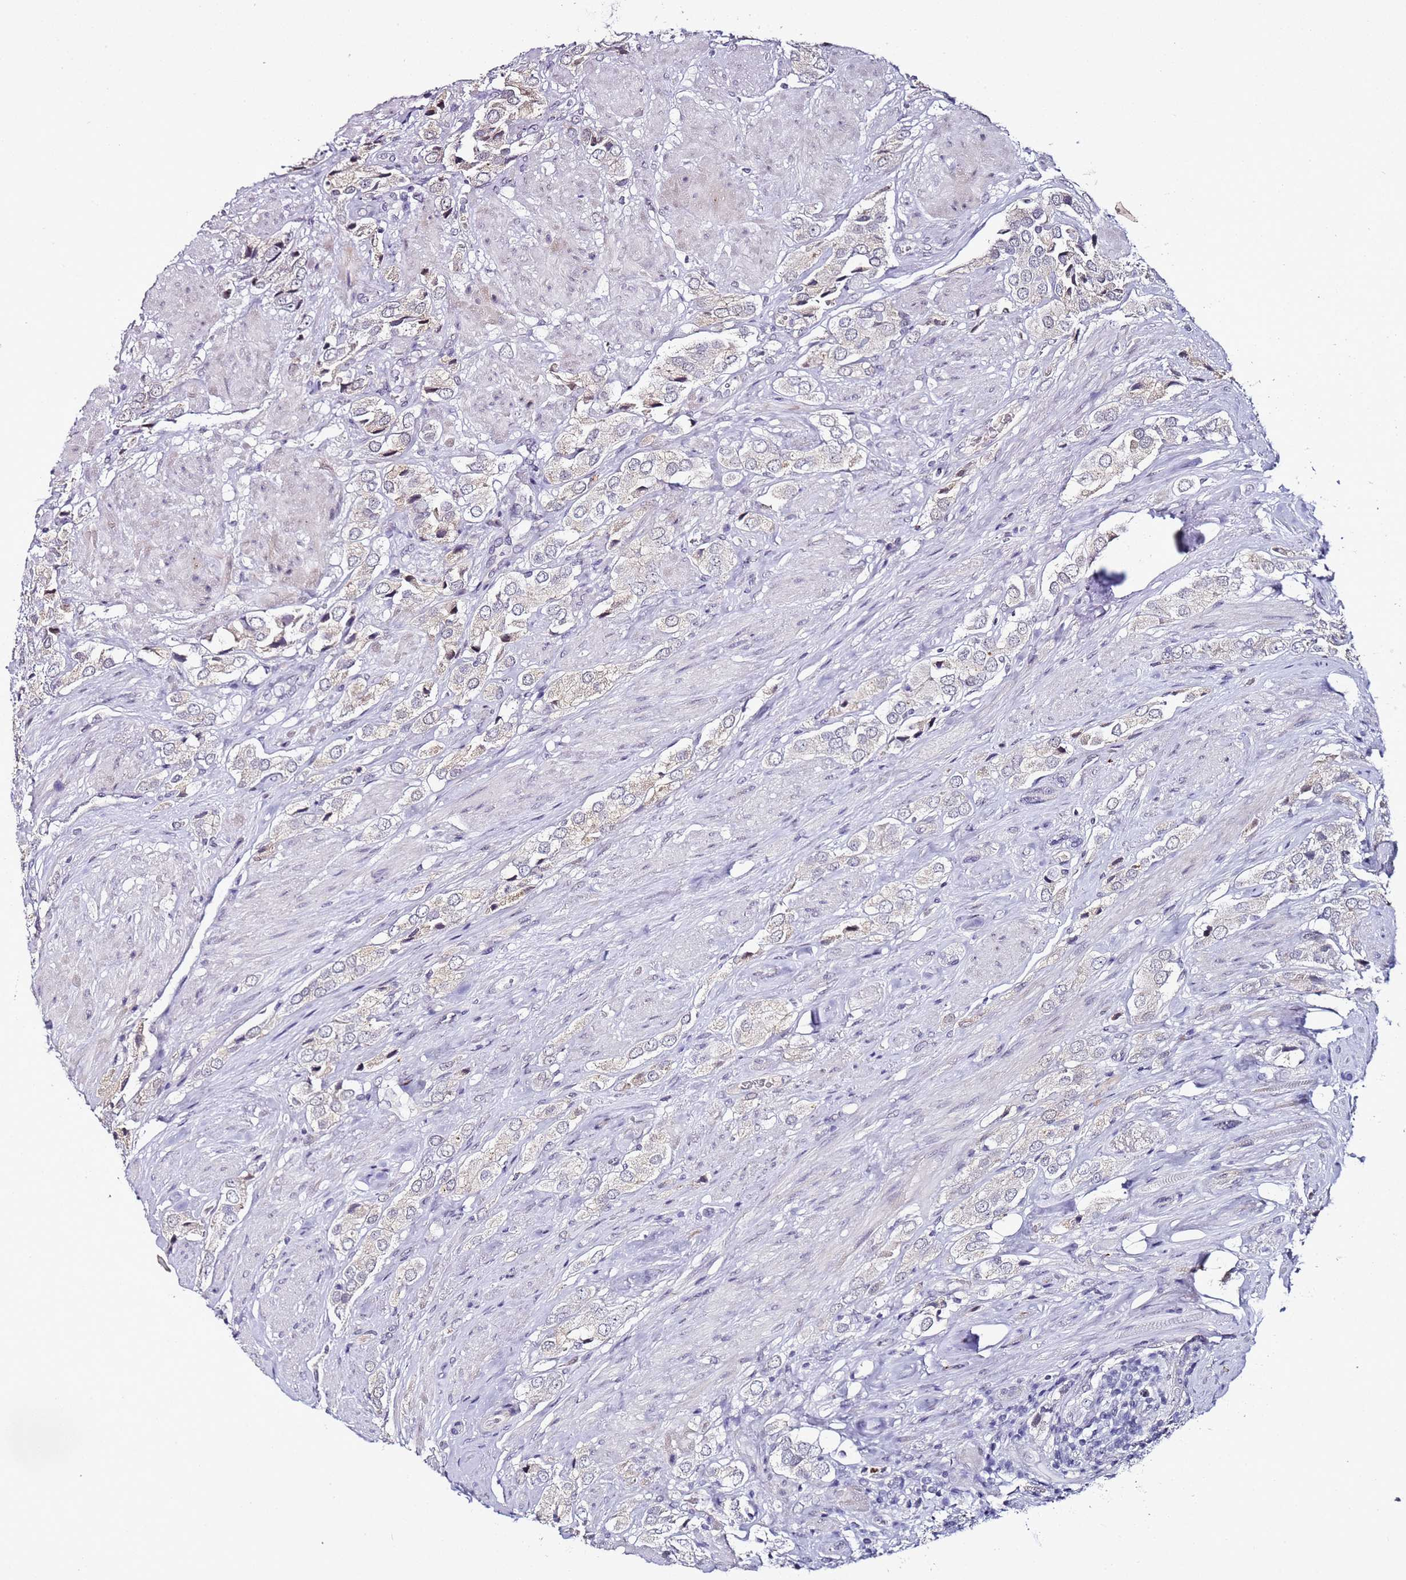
{"staining": {"intensity": "negative", "quantity": "none", "location": "none"}, "tissue": "prostate cancer", "cell_type": "Tumor cells", "image_type": "cancer", "snomed": [{"axis": "morphology", "description": "Adenocarcinoma, High grade"}, {"axis": "topography", "description": "Prostate and seminal vesicle, NOS"}], "caption": "Protein analysis of adenocarcinoma (high-grade) (prostate) displays no significant positivity in tumor cells.", "gene": "PSMA7", "patient": {"sex": "male", "age": 64}}